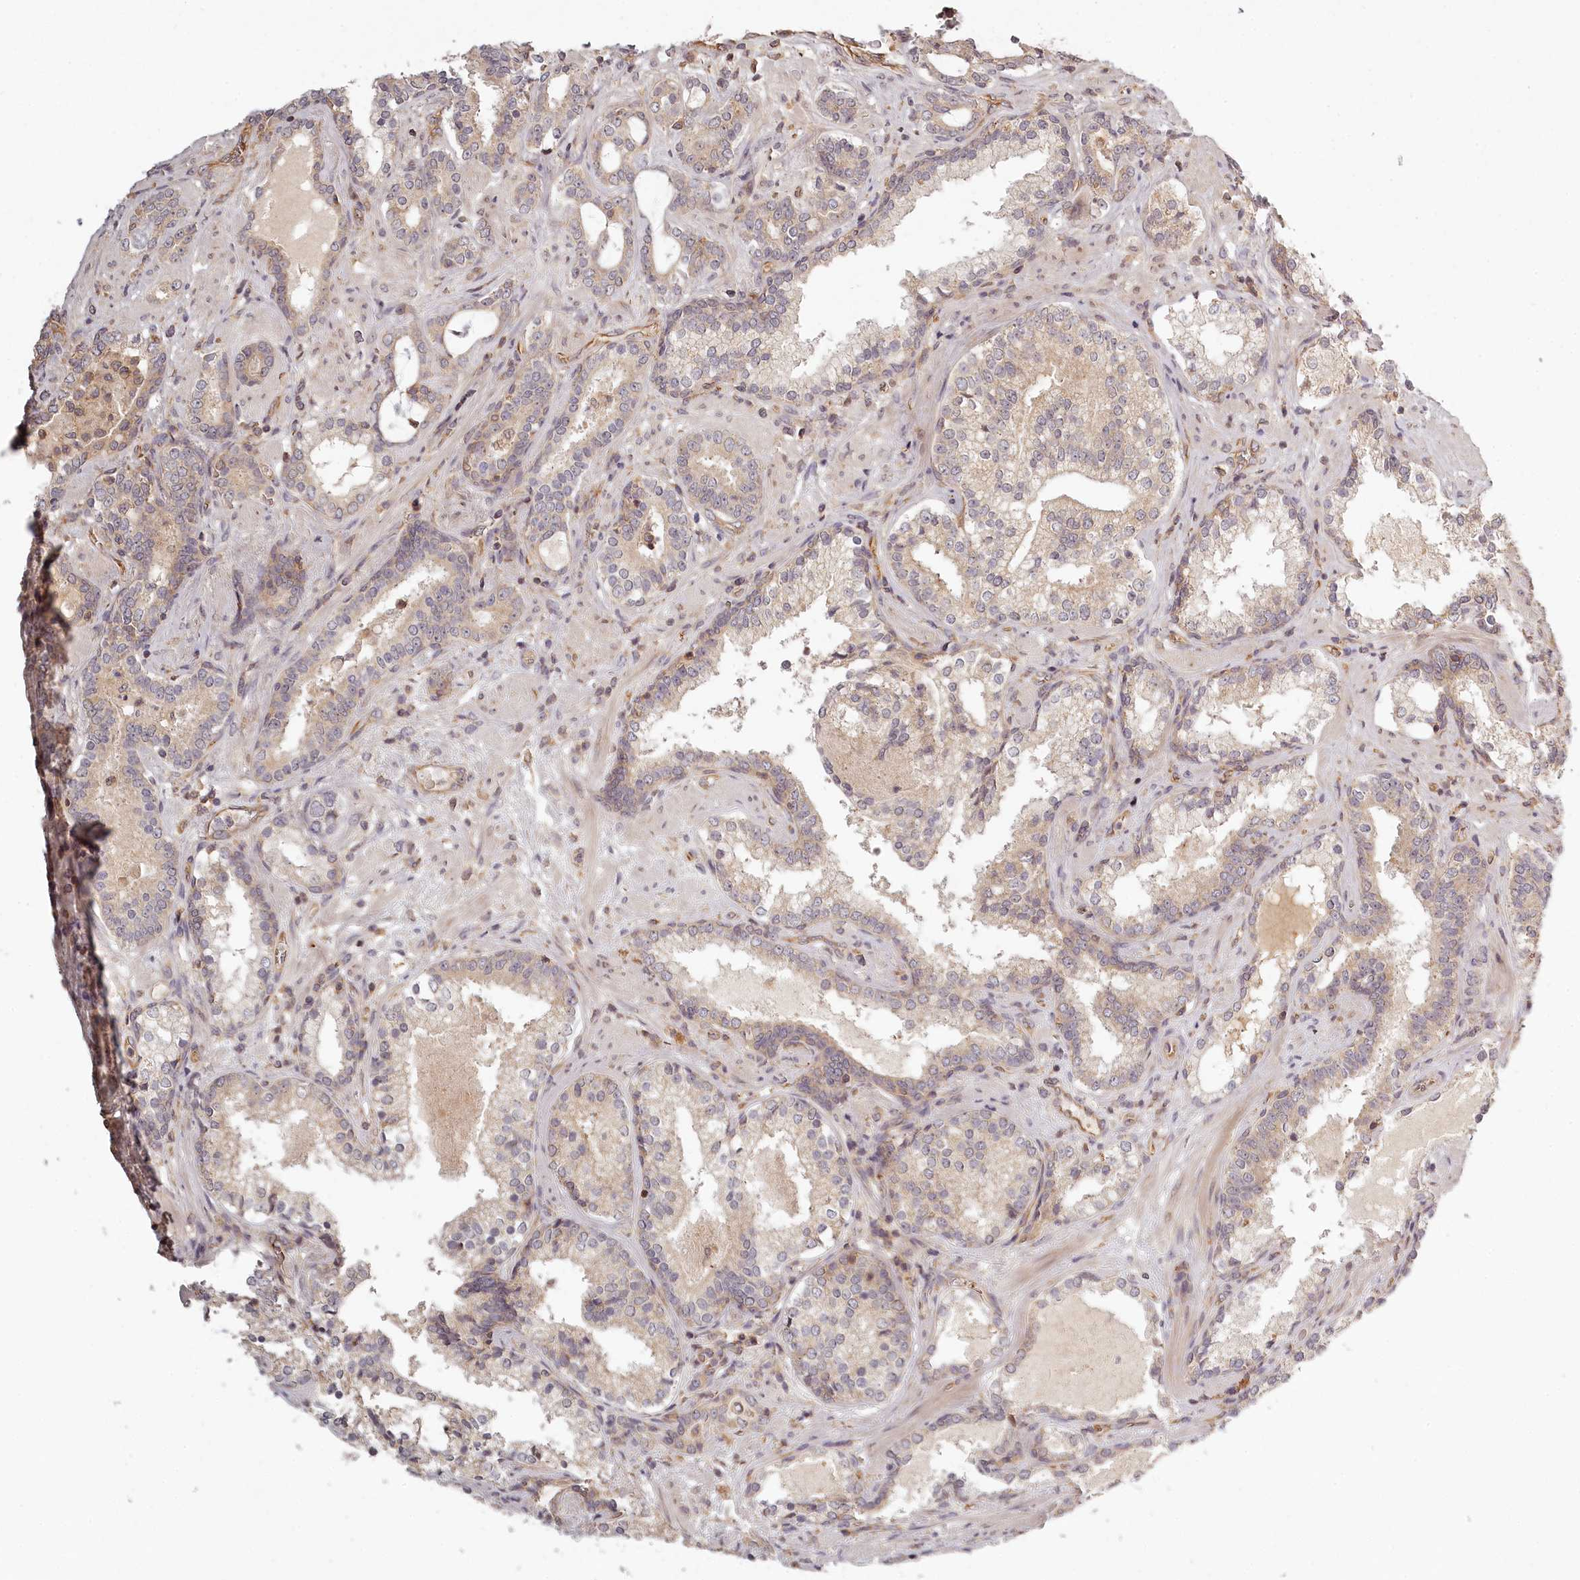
{"staining": {"intensity": "weak", "quantity": "<25%", "location": "cytoplasmic/membranous"}, "tissue": "prostate cancer", "cell_type": "Tumor cells", "image_type": "cancer", "snomed": [{"axis": "morphology", "description": "Adenocarcinoma, High grade"}, {"axis": "topography", "description": "Prostate"}], "caption": "DAB immunohistochemical staining of prostate high-grade adenocarcinoma demonstrates no significant staining in tumor cells. (IHC, brightfield microscopy, high magnification).", "gene": "TMIE", "patient": {"sex": "male", "age": 58}}